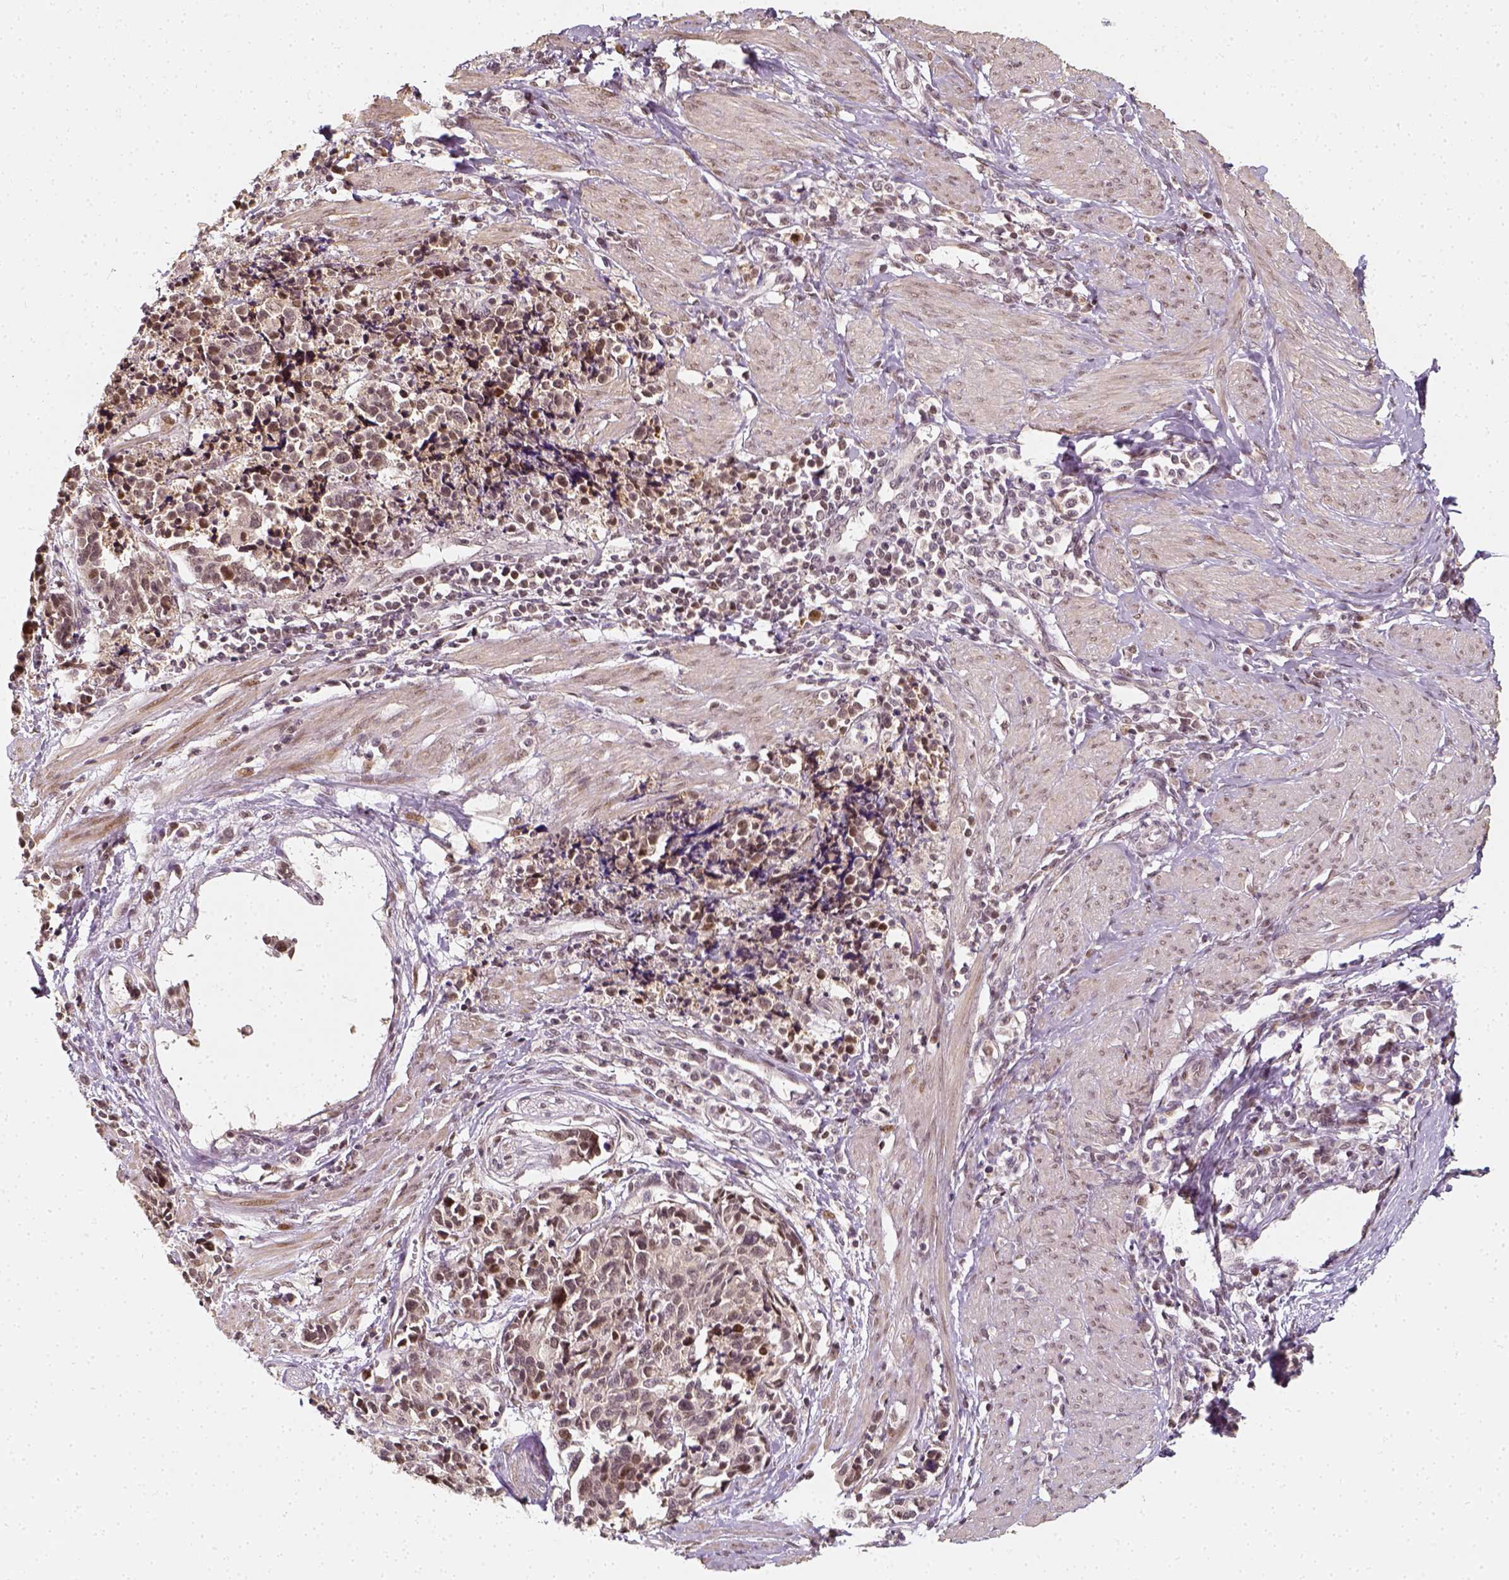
{"staining": {"intensity": "negative", "quantity": "none", "location": "none"}, "tissue": "cervical cancer", "cell_type": "Tumor cells", "image_type": "cancer", "snomed": [{"axis": "morphology", "description": "Squamous cell carcinoma, NOS"}, {"axis": "topography", "description": "Cervix"}], "caption": "Micrograph shows no significant protein expression in tumor cells of cervical cancer.", "gene": "ZMAT3", "patient": {"sex": "female", "age": 35}}